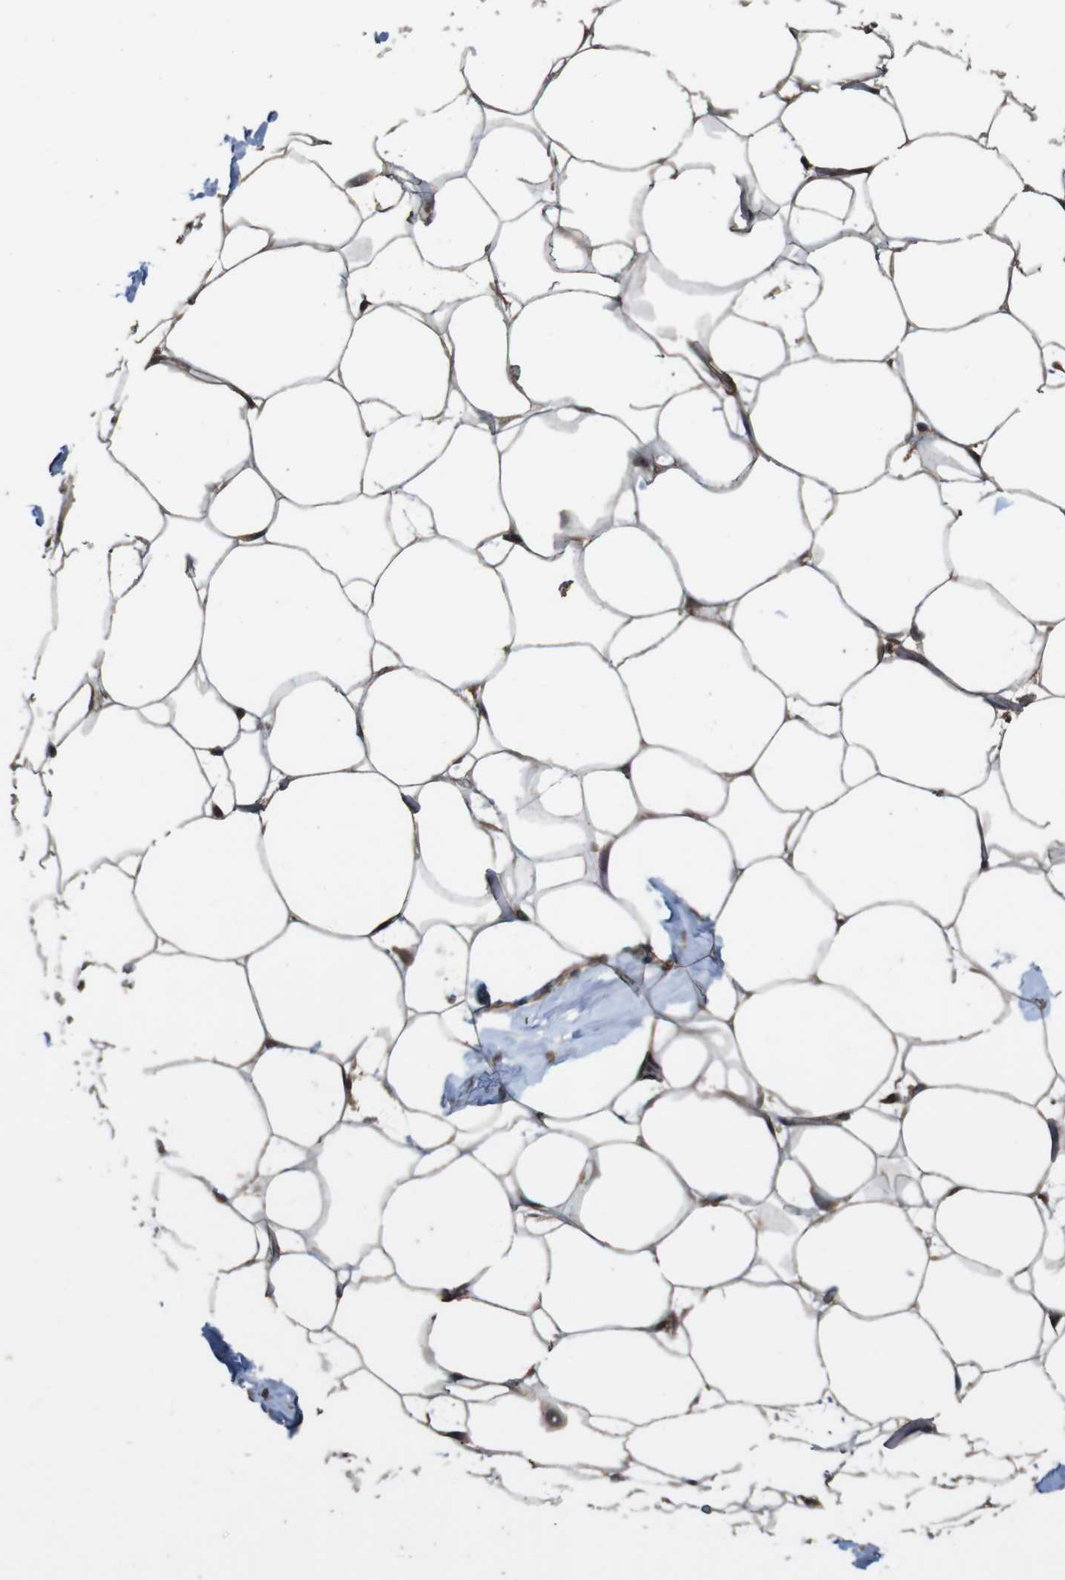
{"staining": {"intensity": "moderate", "quantity": ">75%", "location": "cytoplasmic/membranous"}, "tissue": "adipose tissue", "cell_type": "Adipocytes", "image_type": "normal", "snomed": [{"axis": "morphology", "description": "Normal tissue, NOS"}, {"axis": "topography", "description": "Breast"}, {"axis": "topography", "description": "Adipose tissue"}], "caption": "IHC (DAB) staining of normal adipose tissue exhibits moderate cytoplasmic/membranous protein expression in approximately >75% of adipocytes.", "gene": "BAG4", "patient": {"sex": "female", "age": 25}}